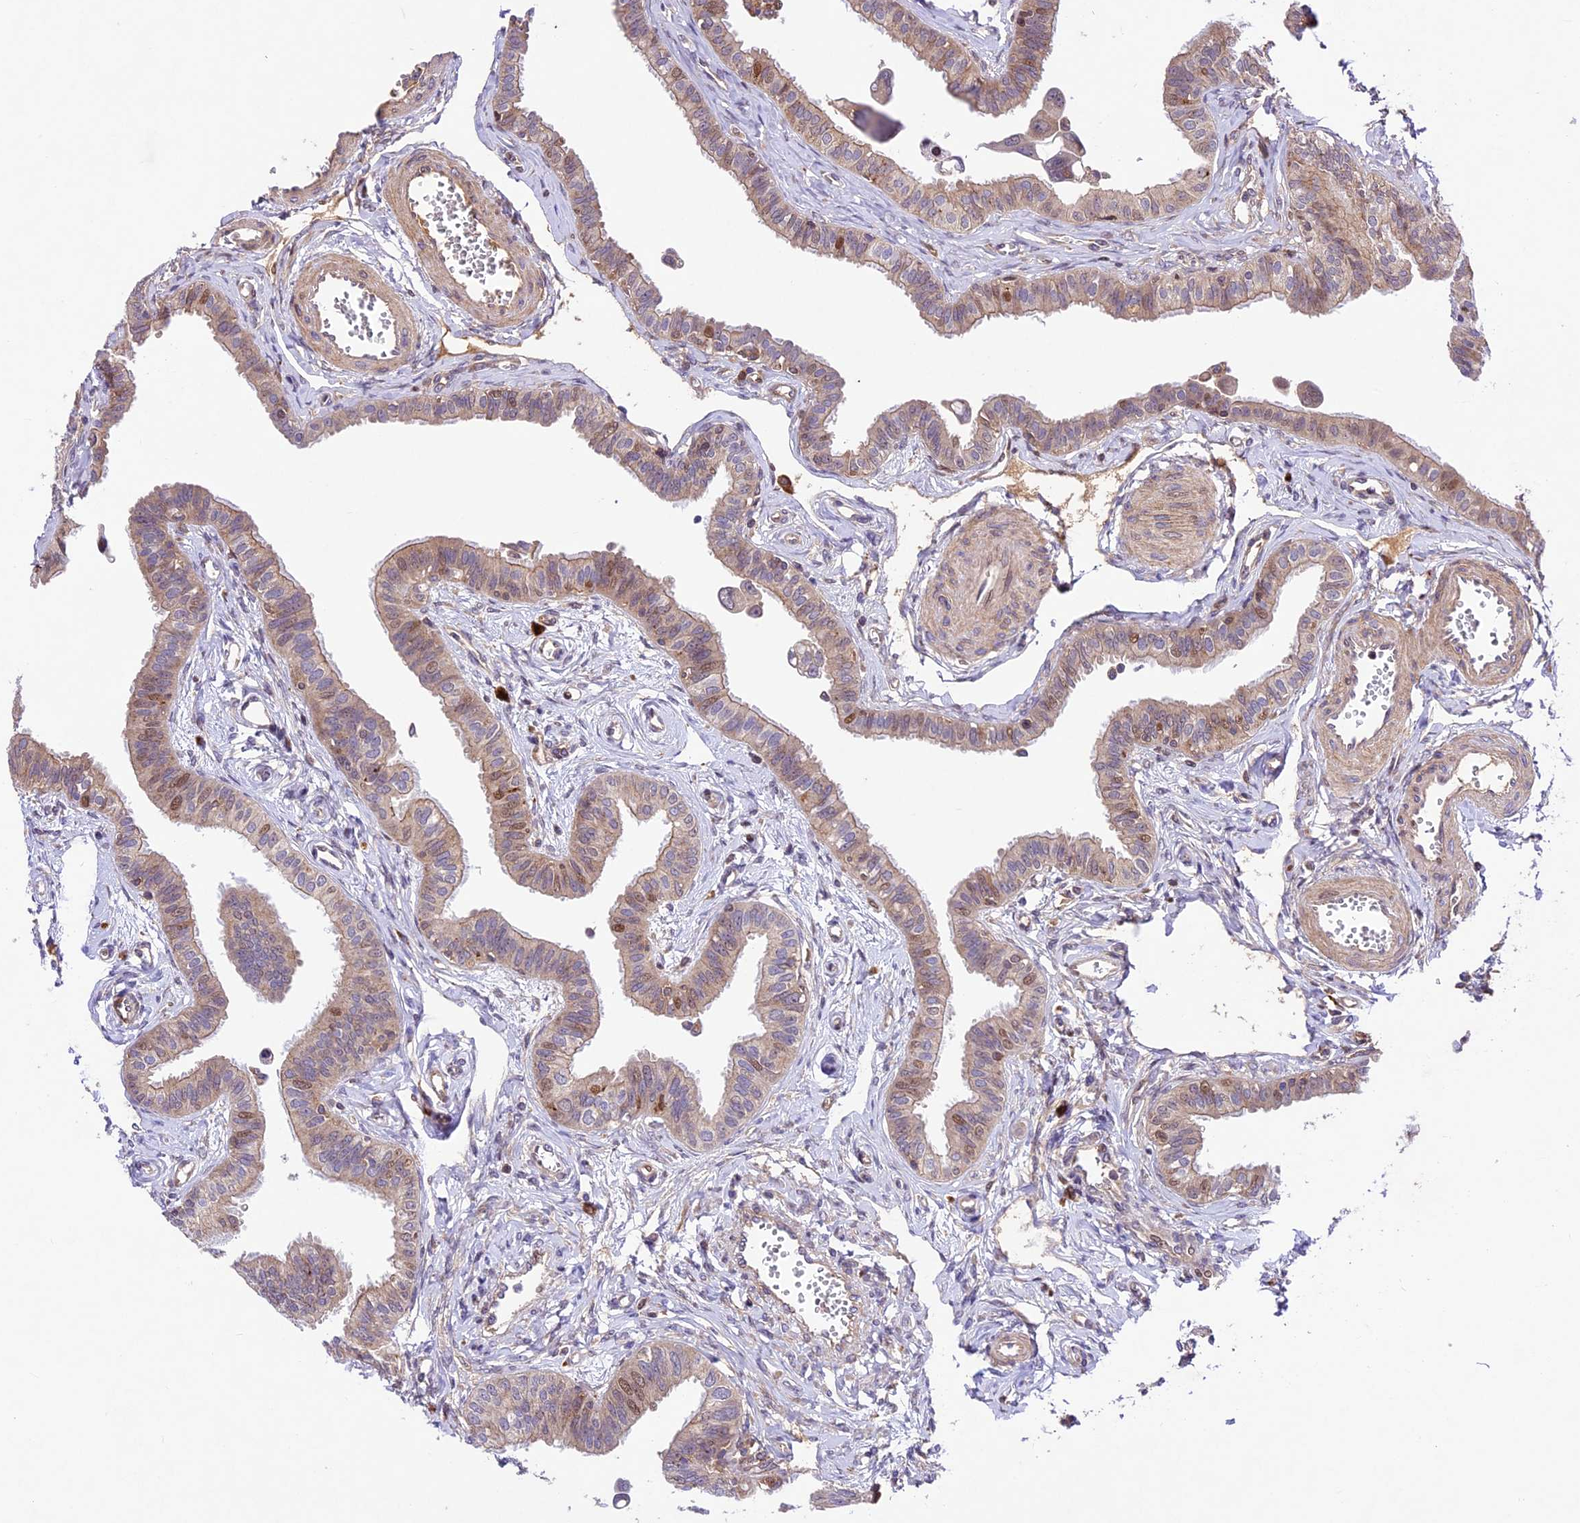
{"staining": {"intensity": "moderate", "quantity": "<25%", "location": "nuclear"}, "tissue": "fallopian tube", "cell_type": "Glandular cells", "image_type": "normal", "snomed": [{"axis": "morphology", "description": "Normal tissue, NOS"}, {"axis": "morphology", "description": "Carcinoma, NOS"}, {"axis": "topography", "description": "Fallopian tube"}, {"axis": "topography", "description": "Ovary"}], "caption": "Human fallopian tube stained with a brown dye shows moderate nuclear positive expression in approximately <25% of glandular cells.", "gene": "CCSER1", "patient": {"sex": "female", "age": 59}}